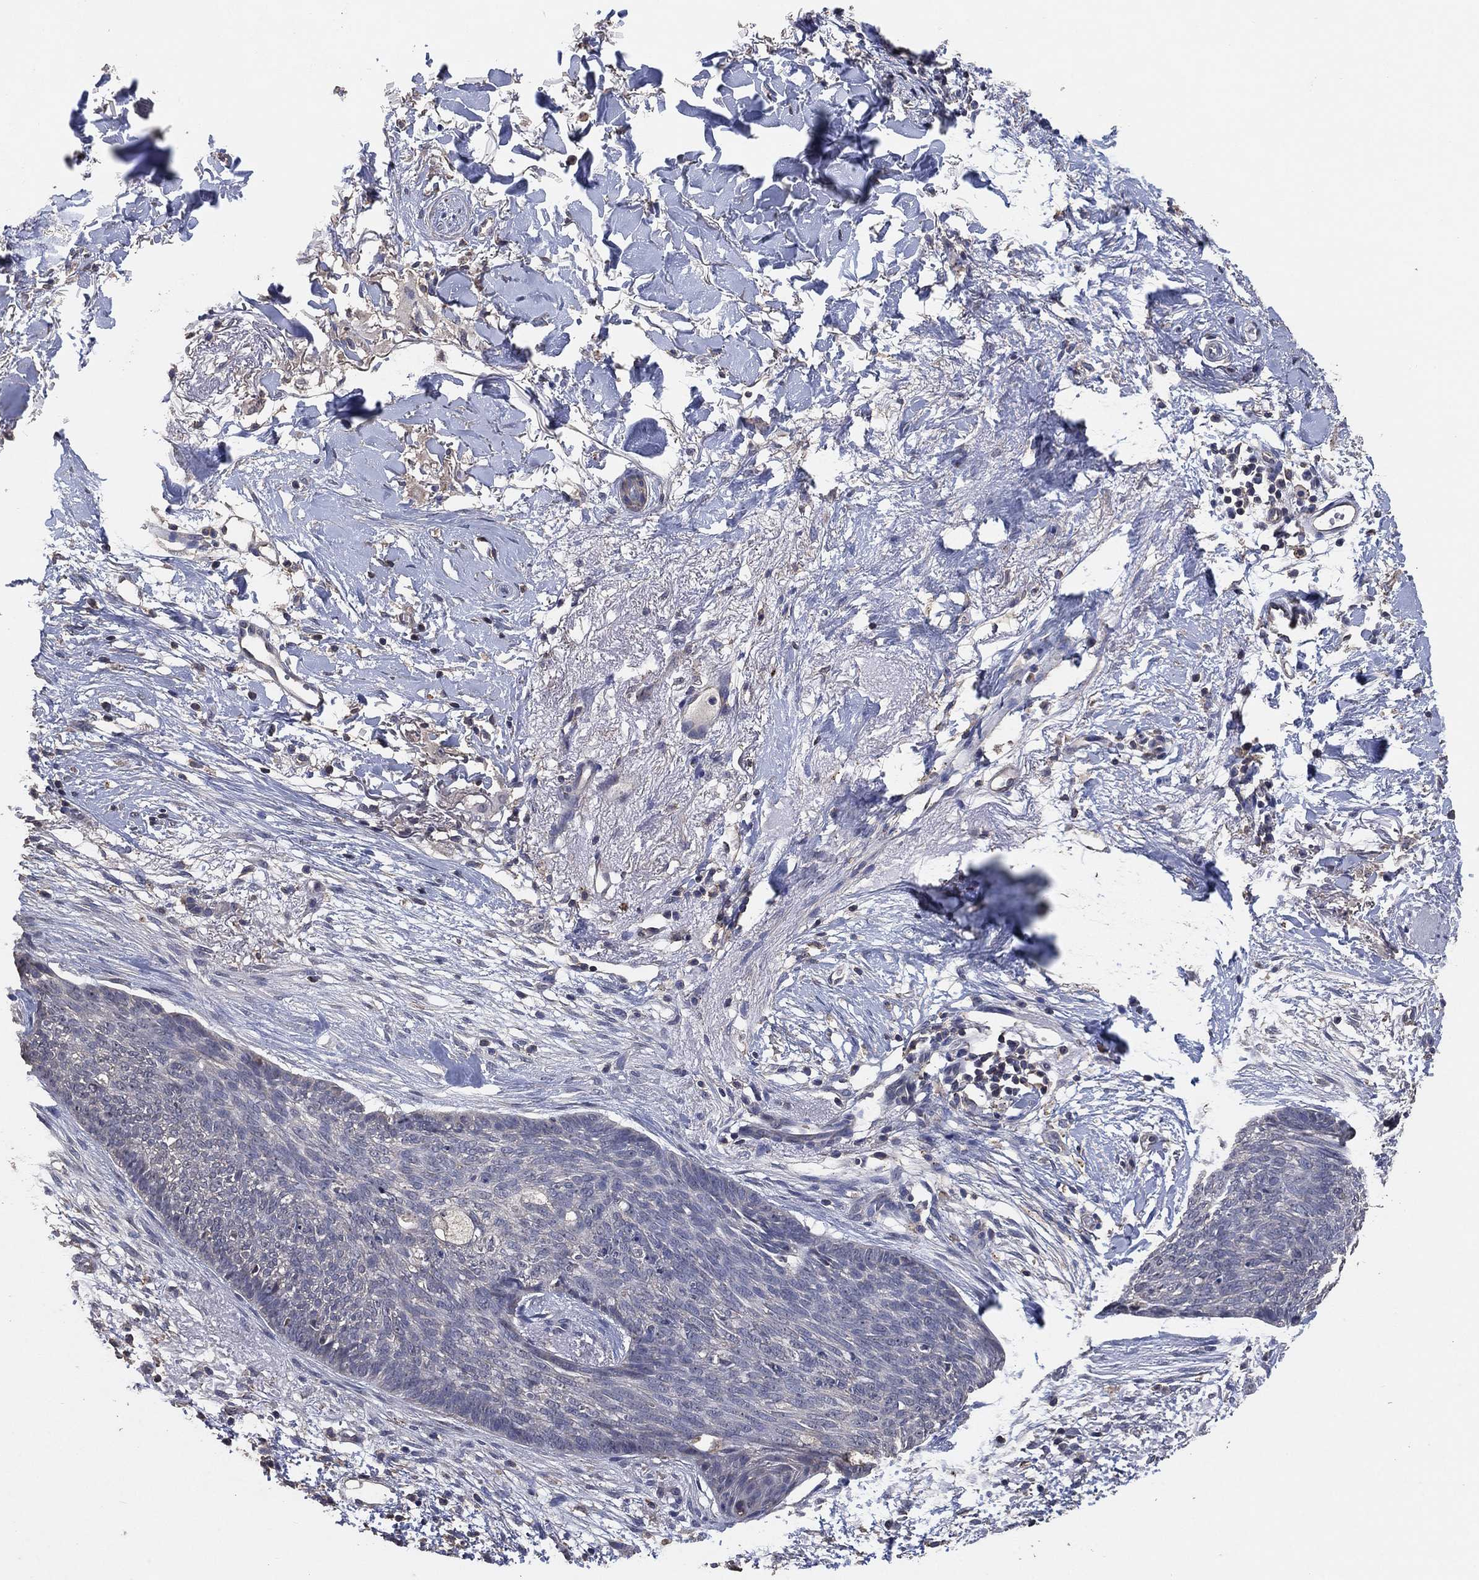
{"staining": {"intensity": "negative", "quantity": "none", "location": "none"}, "tissue": "skin cancer", "cell_type": "Tumor cells", "image_type": "cancer", "snomed": [{"axis": "morphology", "description": "Normal tissue, NOS"}, {"axis": "morphology", "description": "Basal cell carcinoma"}, {"axis": "topography", "description": "Skin"}], "caption": "Immunohistochemistry photomicrograph of skin cancer stained for a protein (brown), which exhibits no staining in tumor cells.", "gene": "KLK5", "patient": {"sex": "male", "age": 84}}